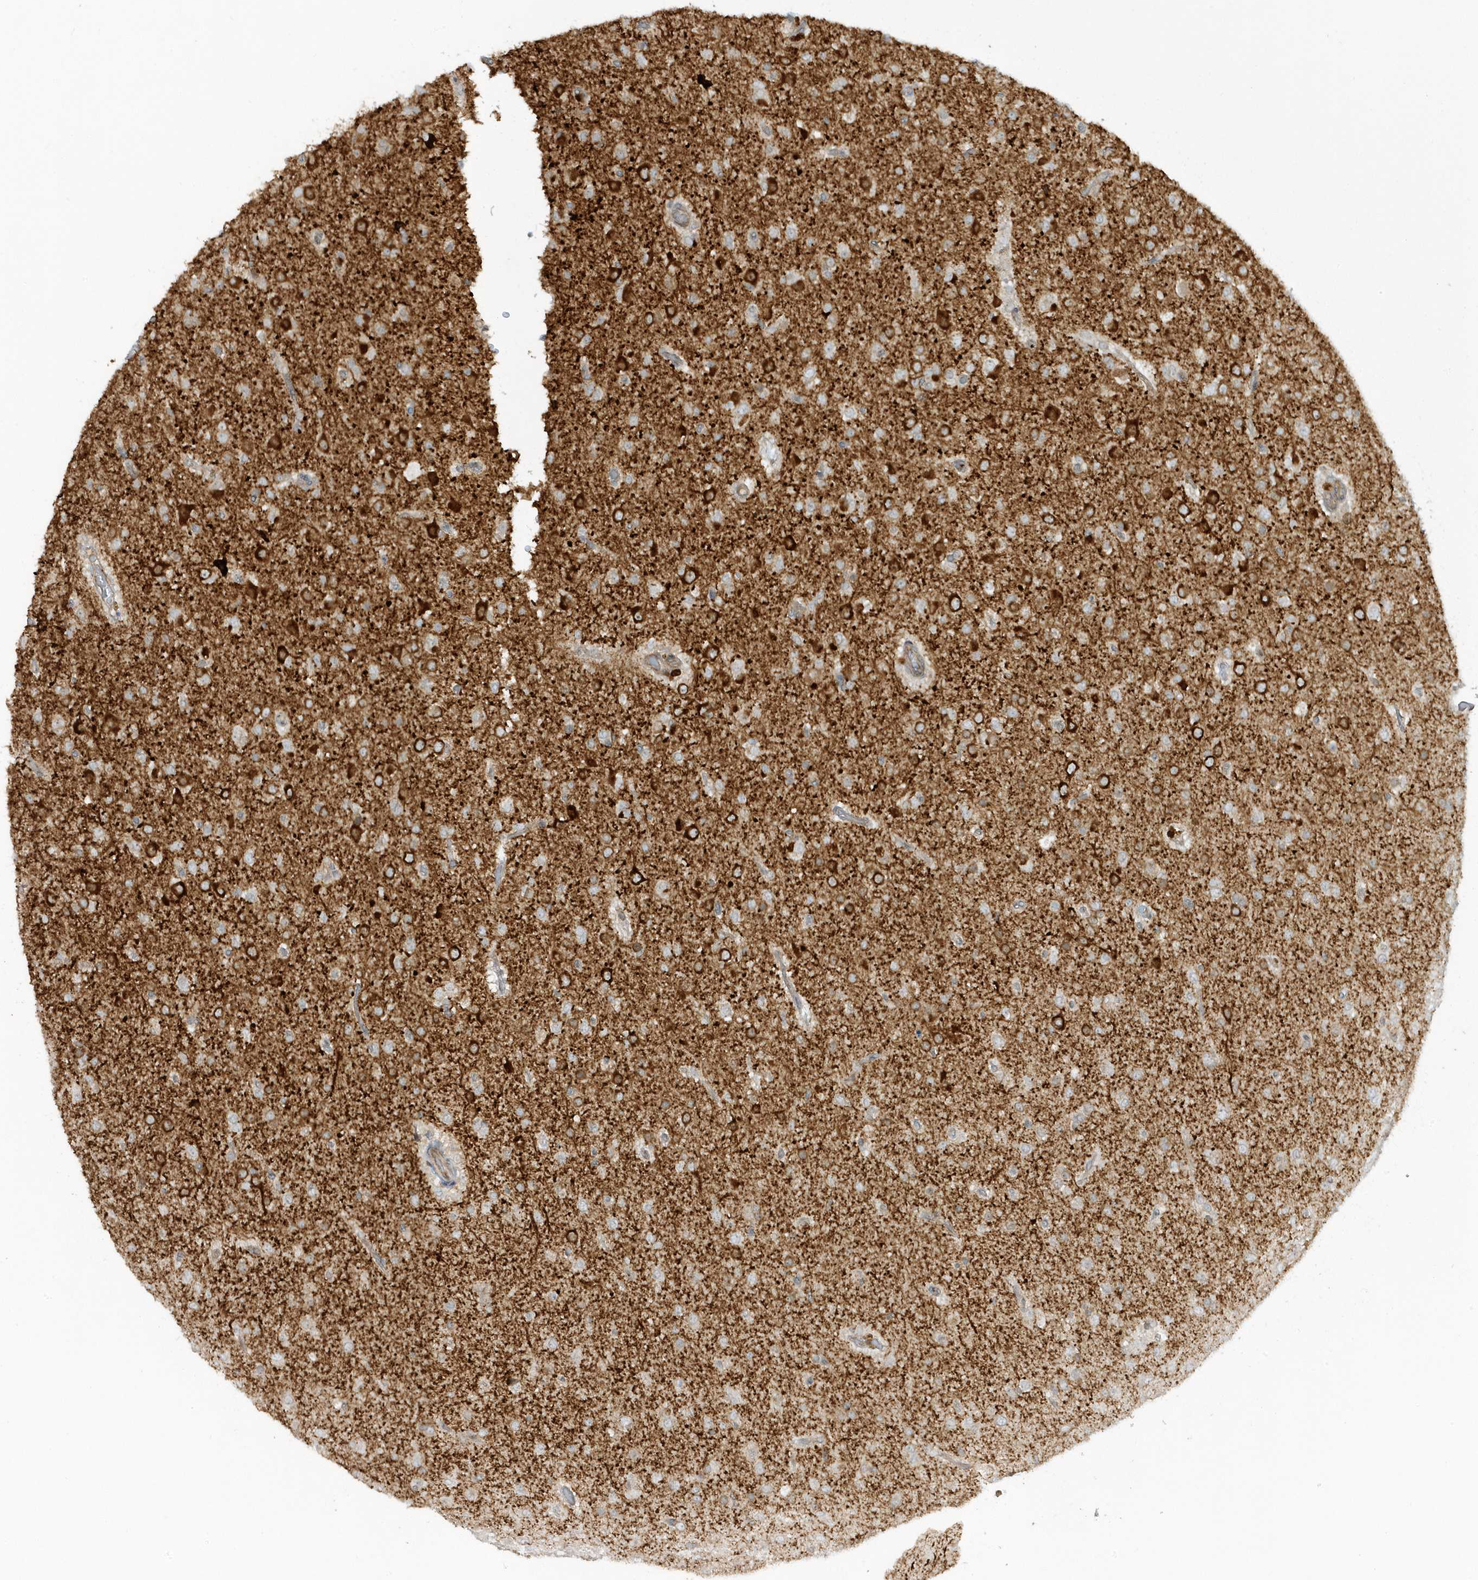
{"staining": {"intensity": "strong", "quantity": "<25%", "location": "cytoplasmic/membranous"}, "tissue": "glioma", "cell_type": "Tumor cells", "image_type": "cancer", "snomed": [{"axis": "morphology", "description": "Glioma, malignant, Low grade"}, {"axis": "topography", "description": "Brain"}], "caption": "Human low-grade glioma (malignant) stained with a protein marker displays strong staining in tumor cells.", "gene": "ZBTB8A", "patient": {"sex": "male", "age": 65}}